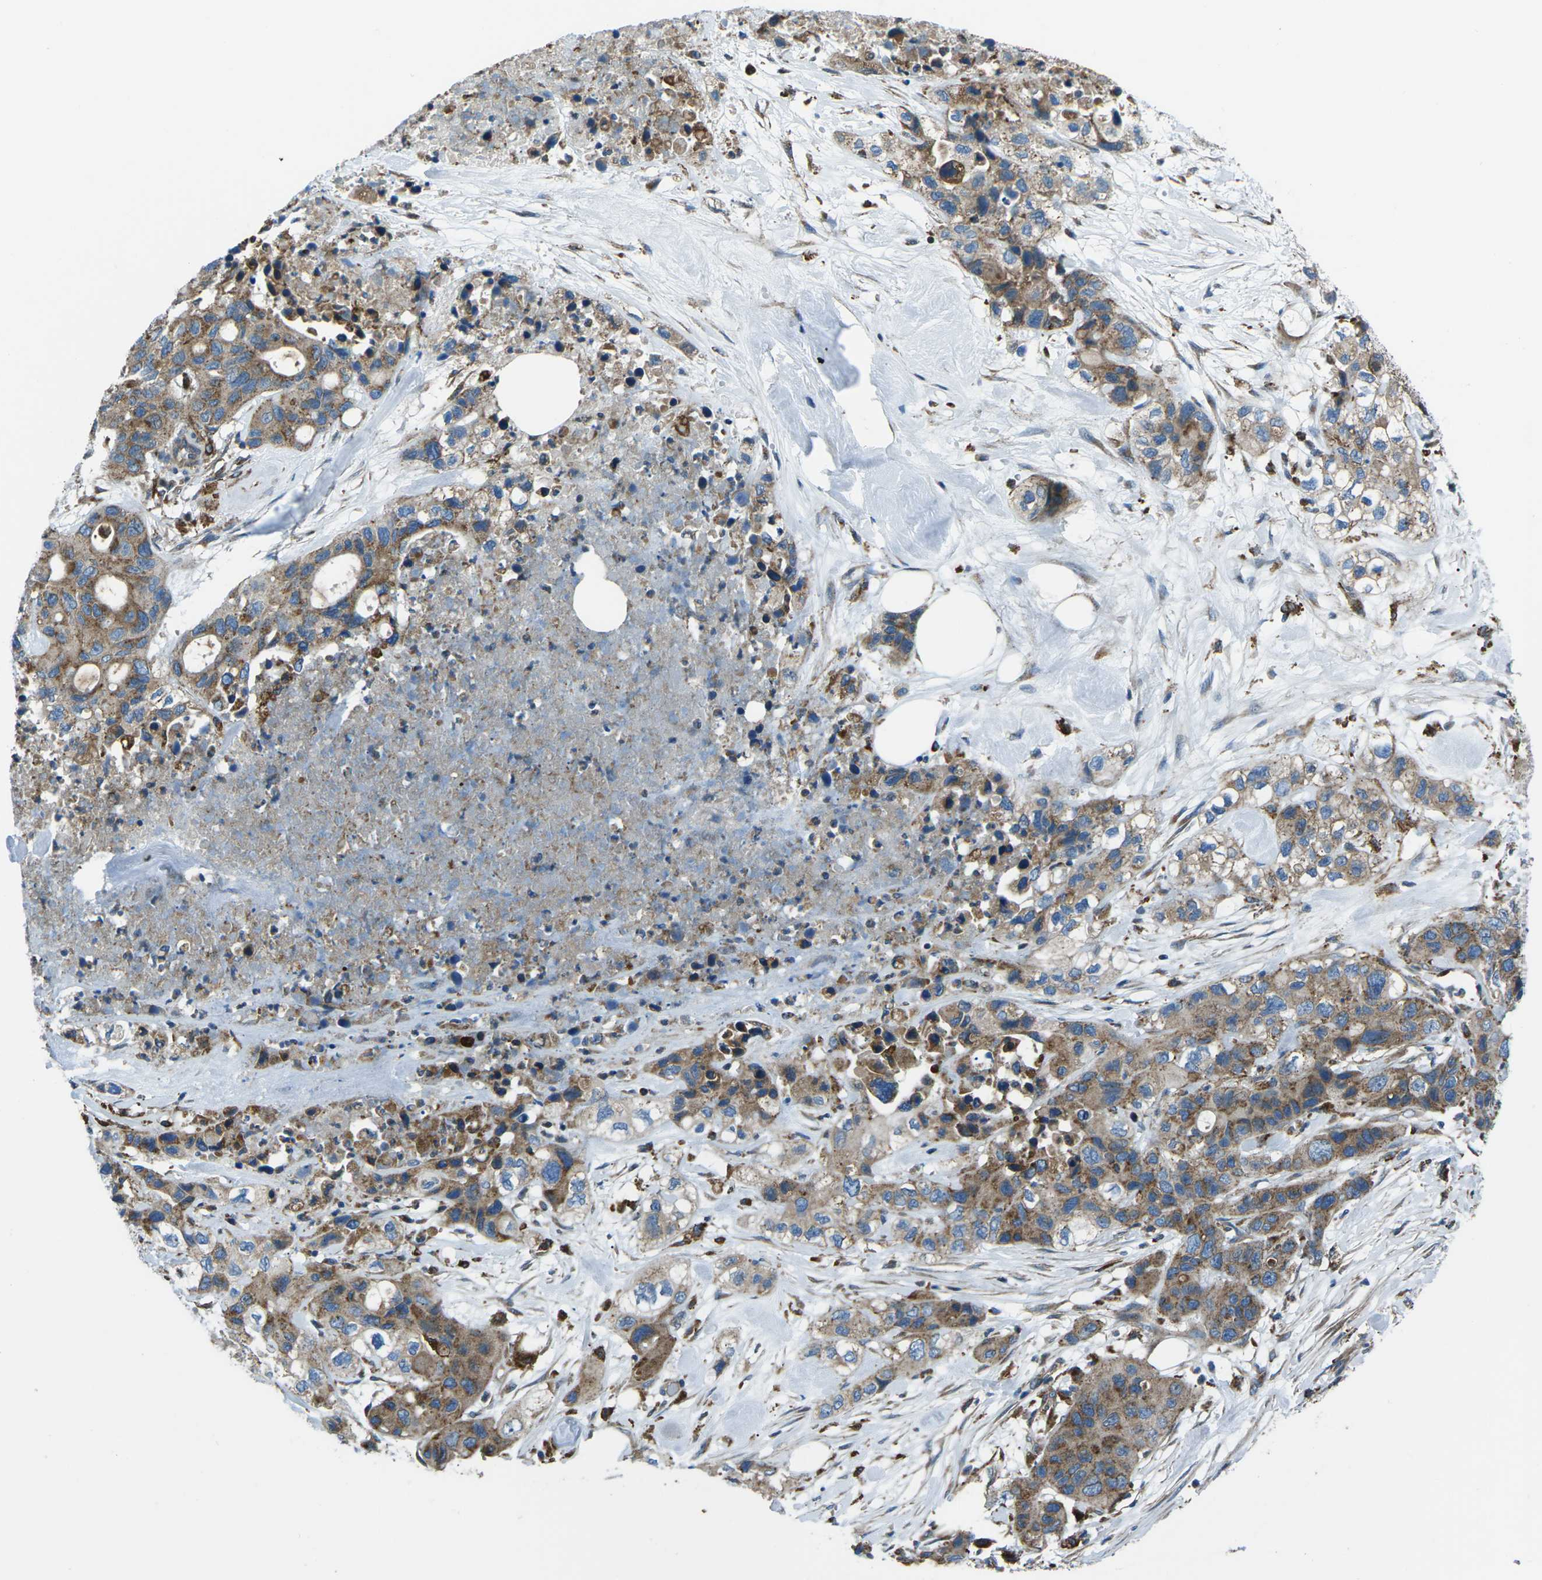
{"staining": {"intensity": "moderate", "quantity": ">75%", "location": "cytoplasmic/membranous"}, "tissue": "pancreatic cancer", "cell_type": "Tumor cells", "image_type": "cancer", "snomed": [{"axis": "morphology", "description": "Adenocarcinoma, NOS"}, {"axis": "topography", "description": "Pancreas"}], "caption": "High-magnification brightfield microscopy of pancreatic cancer stained with DAB (3,3'-diaminobenzidine) (brown) and counterstained with hematoxylin (blue). tumor cells exhibit moderate cytoplasmic/membranous staining is identified in approximately>75% of cells.", "gene": "CDK17", "patient": {"sex": "female", "age": 71}}